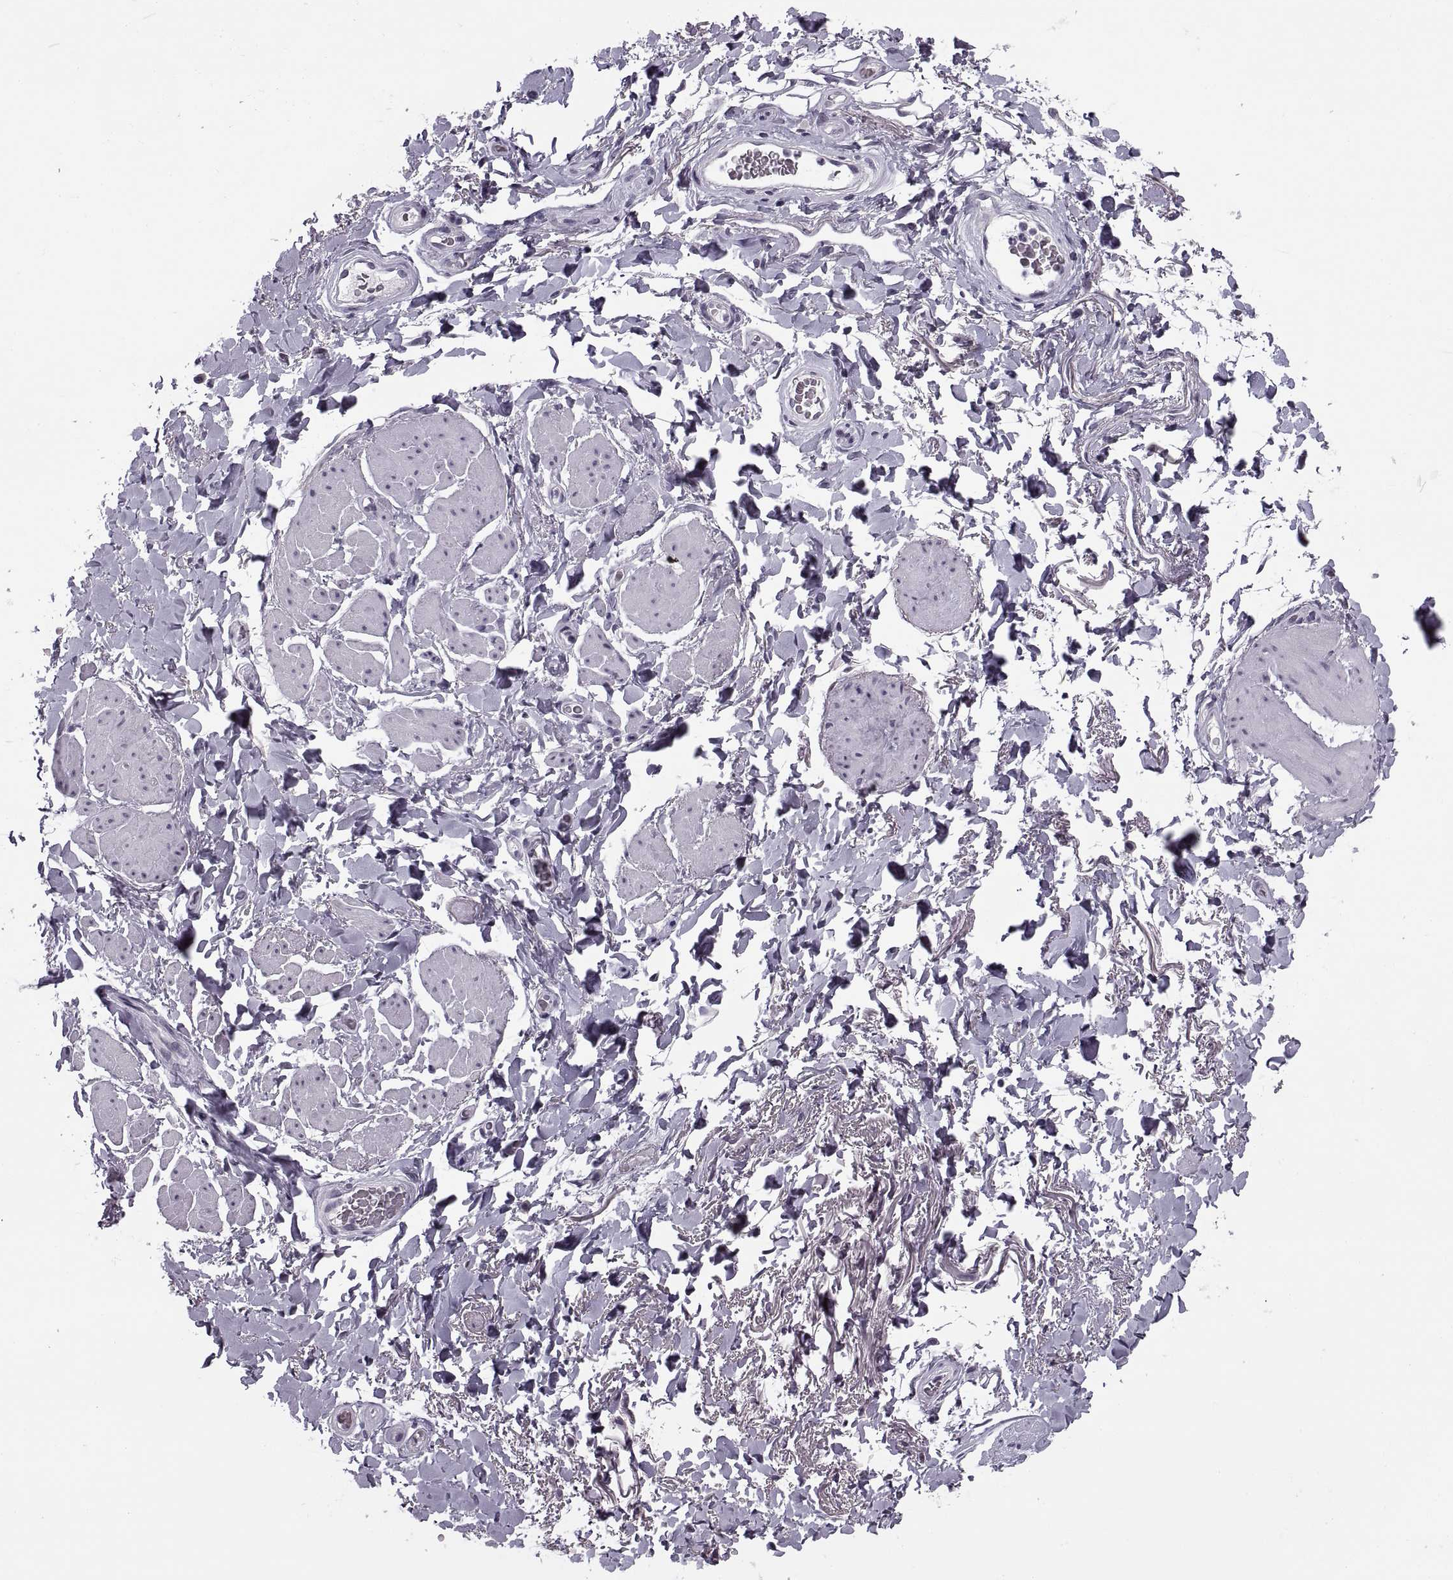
{"staining": {"intensity": "negative", "quantity": "none", "location": "none"}, "tissue": "adipose tissue", "cell_type": "Adipocytes", "image_type": "normal", "snomed": [{"axis": "morphology", "description": "Normal tissue, NOS"}, {"axis": "topography", "description": "Anal"}, {"axis": "topography", "description": "Peripheral nerve tissue"}], "caption": "A histopathology image of adipose tissue stained for a protein reveals no brown staining in adipocytes. (Stains: DAB immunohistochemistry (IHC) with hematoxylin counter stain, Microscopy: brightfield microscopy at high magnification).", "gene": "TBC1D3B", "patient": {"sex": "male", "age": 53}}